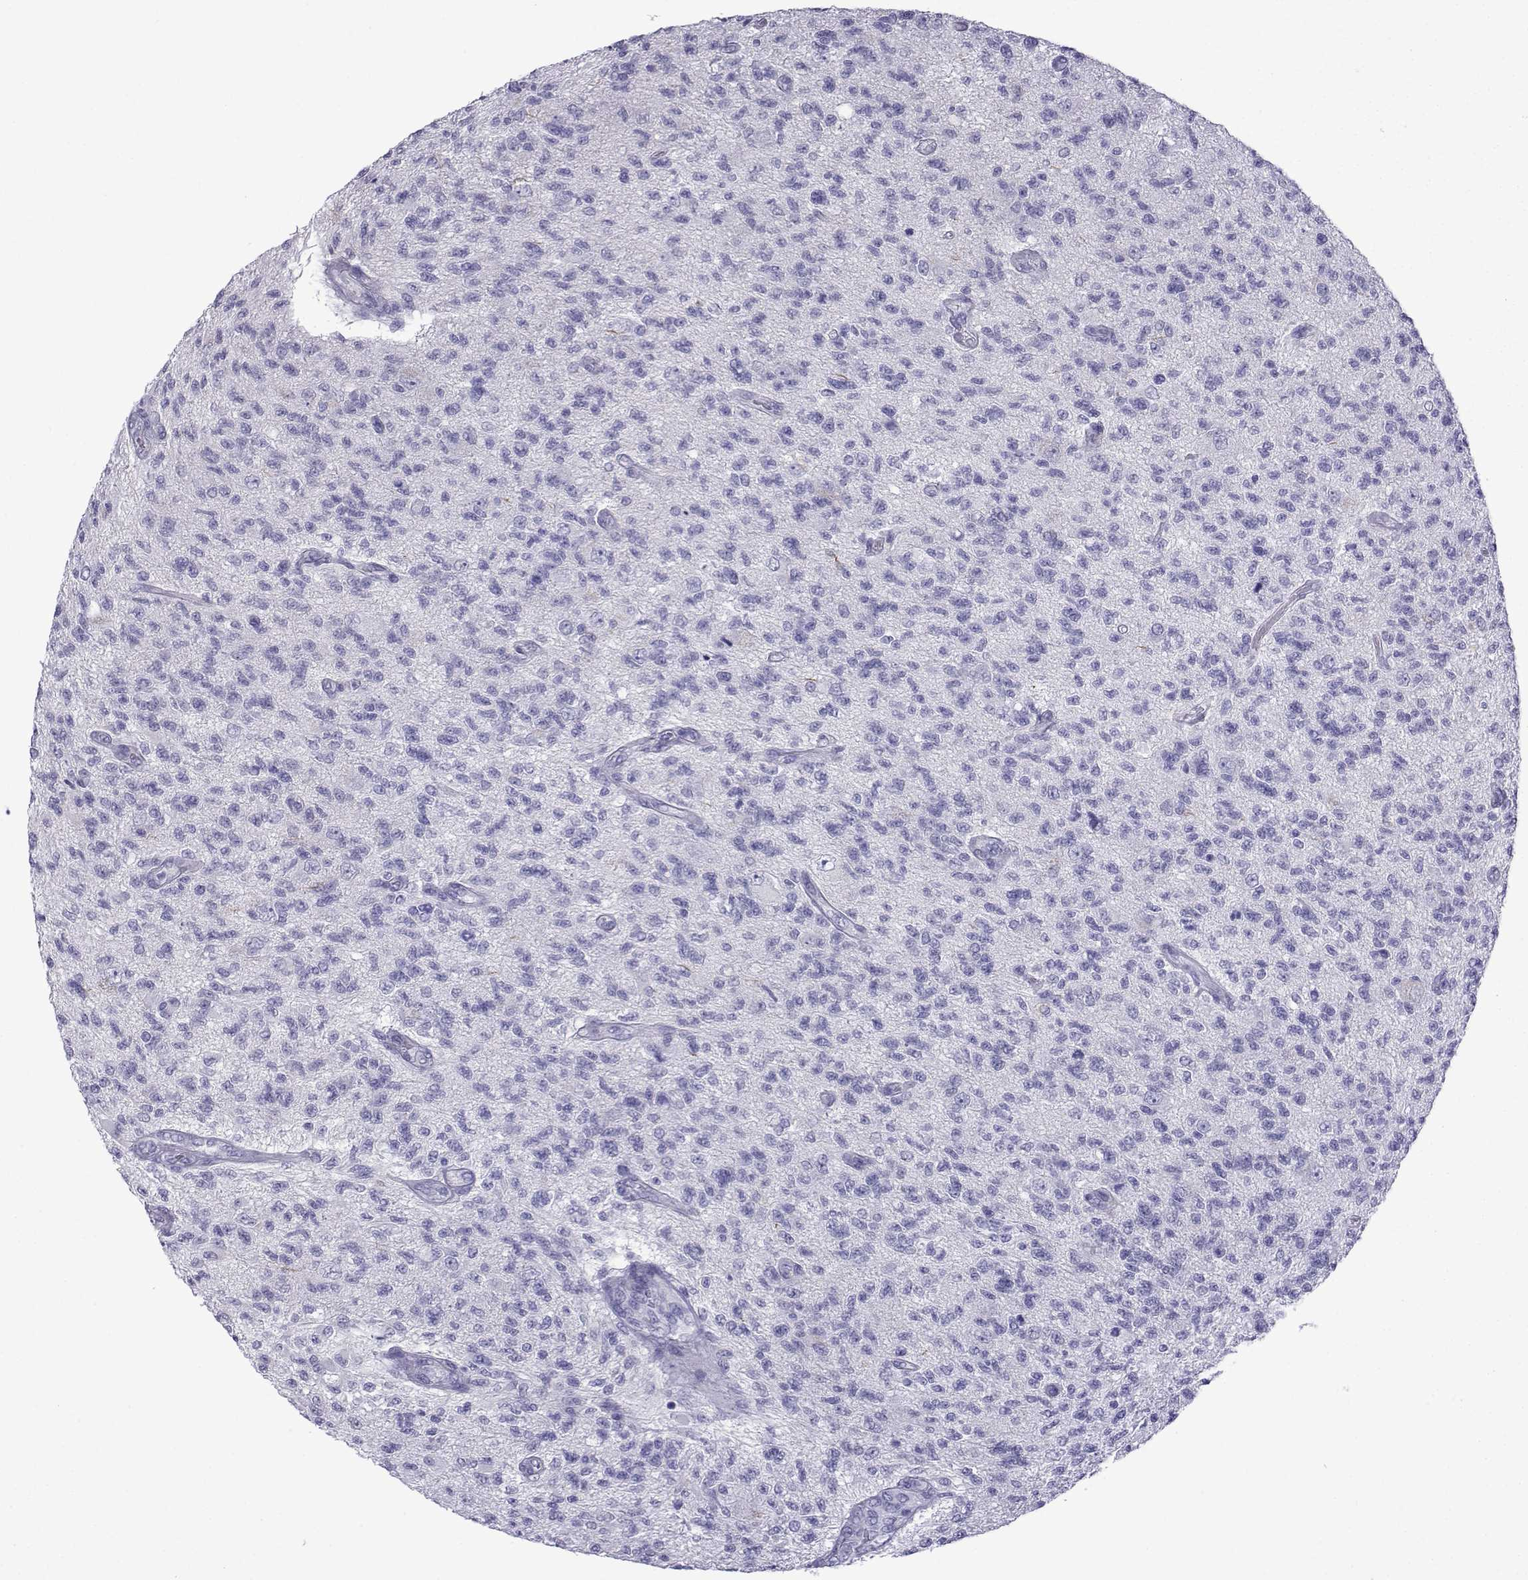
{"staining": {"intensity": "negative", "quantity": "none", "location": "none"}, "tissue": "glioma", "cell_type": "Tumor cells", "image_type": "cancer", "snomed": [{"axis": "morphology", "description": "Glioma, malignant, High grade"}, {"axis": "topography", "description": "Brain"}], "caption": "High magnification brightfield microscopy of glioma stained with DAB (brown) and counterstained with hematoxylin (blue): tumor cells show no significant expression. Brightfield microscopy of IHC stained with DAB (3,3'-diaminobenzidine) (brown) and hematoxylin (blue), captured at high magnification.", "gene": "TRIM46", "patient": {"sex": "male", "age": 56}}